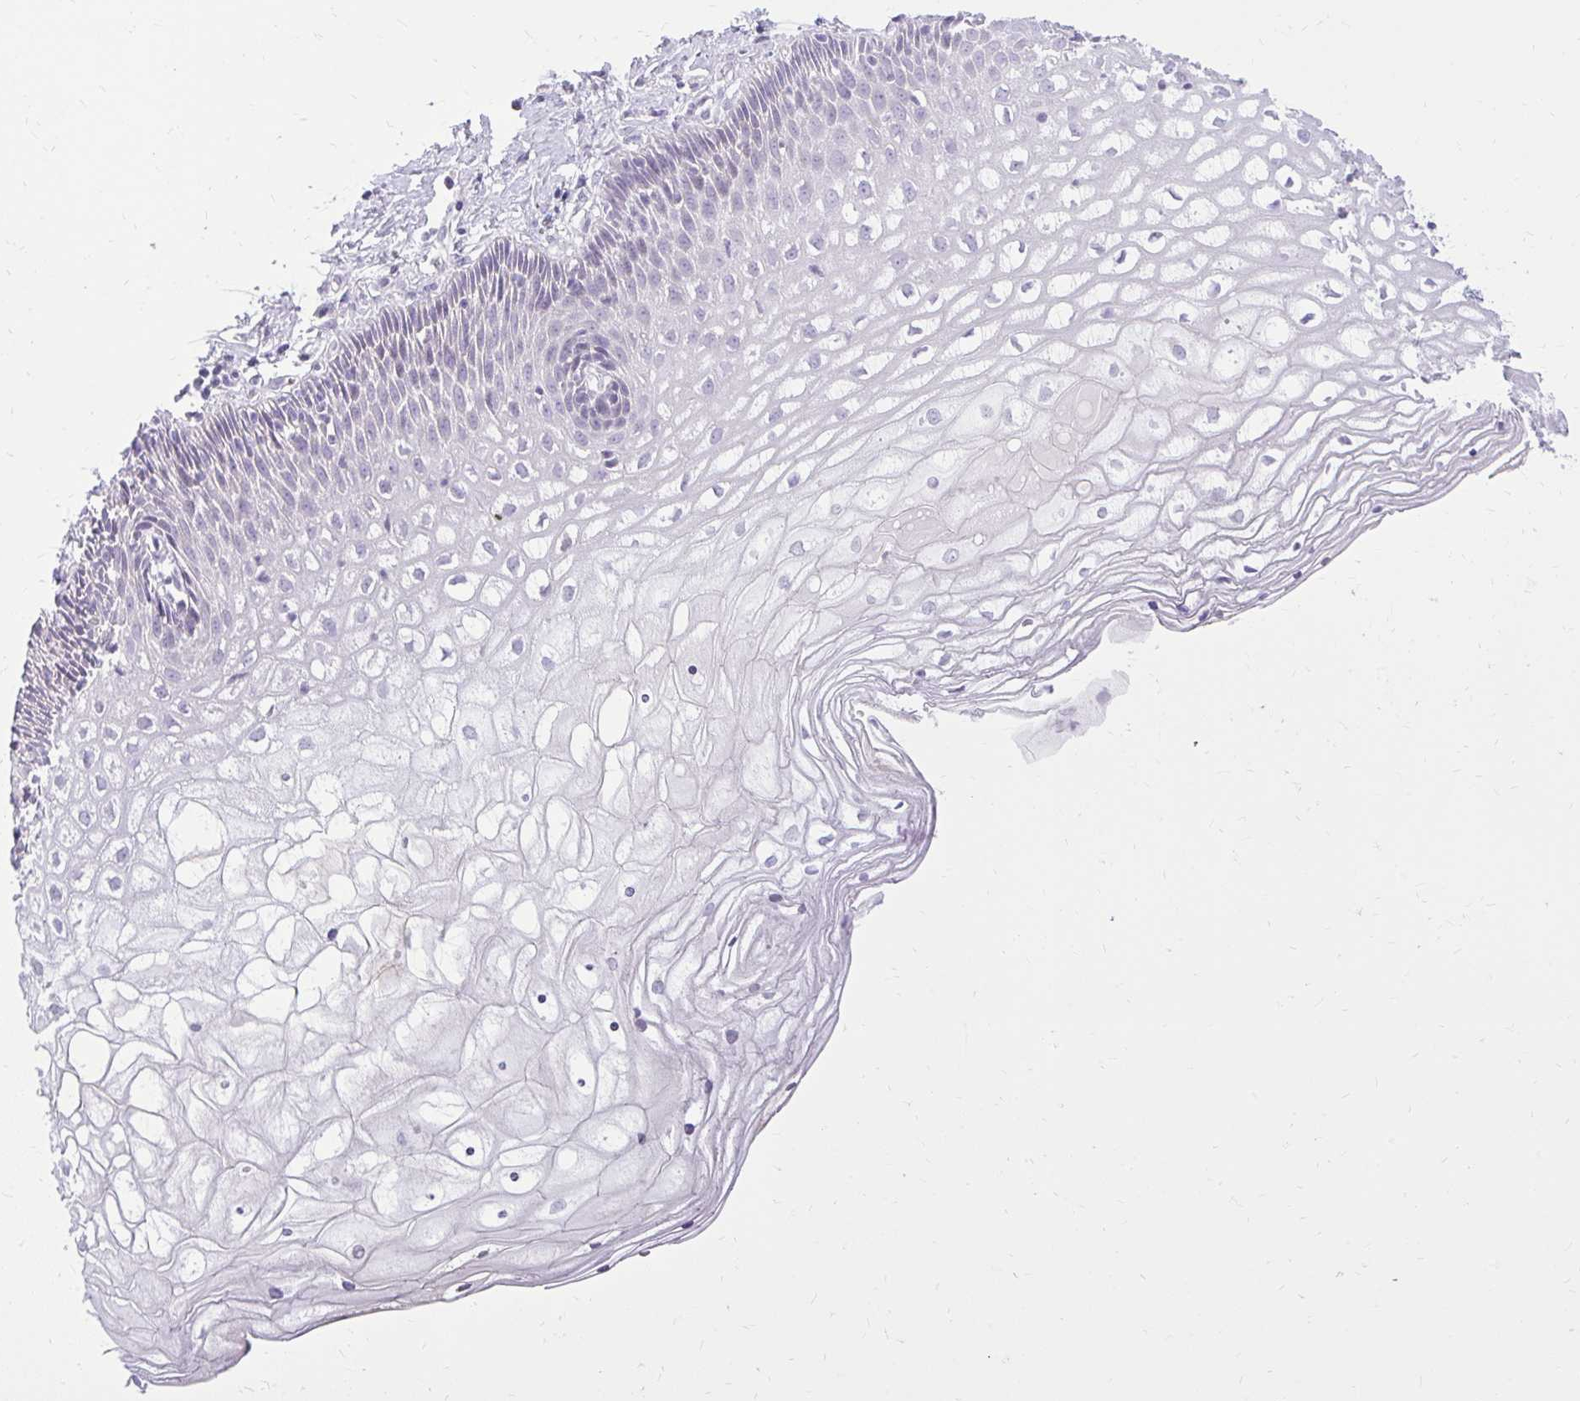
{"staining": {"intensity": "negative", "quantity": "none", "location": "none"}, "tissue": "cervix", "cell_type": "Glandular cells", "image_type": "normal", "snomed": [{"axis": "morphology", "description": "Normal tissue, NOS"}, {"axis": "topography", "description": "Cervix"}], "caption": "Immunohistochemistry image of benign cervix stained for a protein (brown), which shows no positivity in glandular cells.", "gene": "PRAP1", "patient": {"sex": "female", "age": 36}}